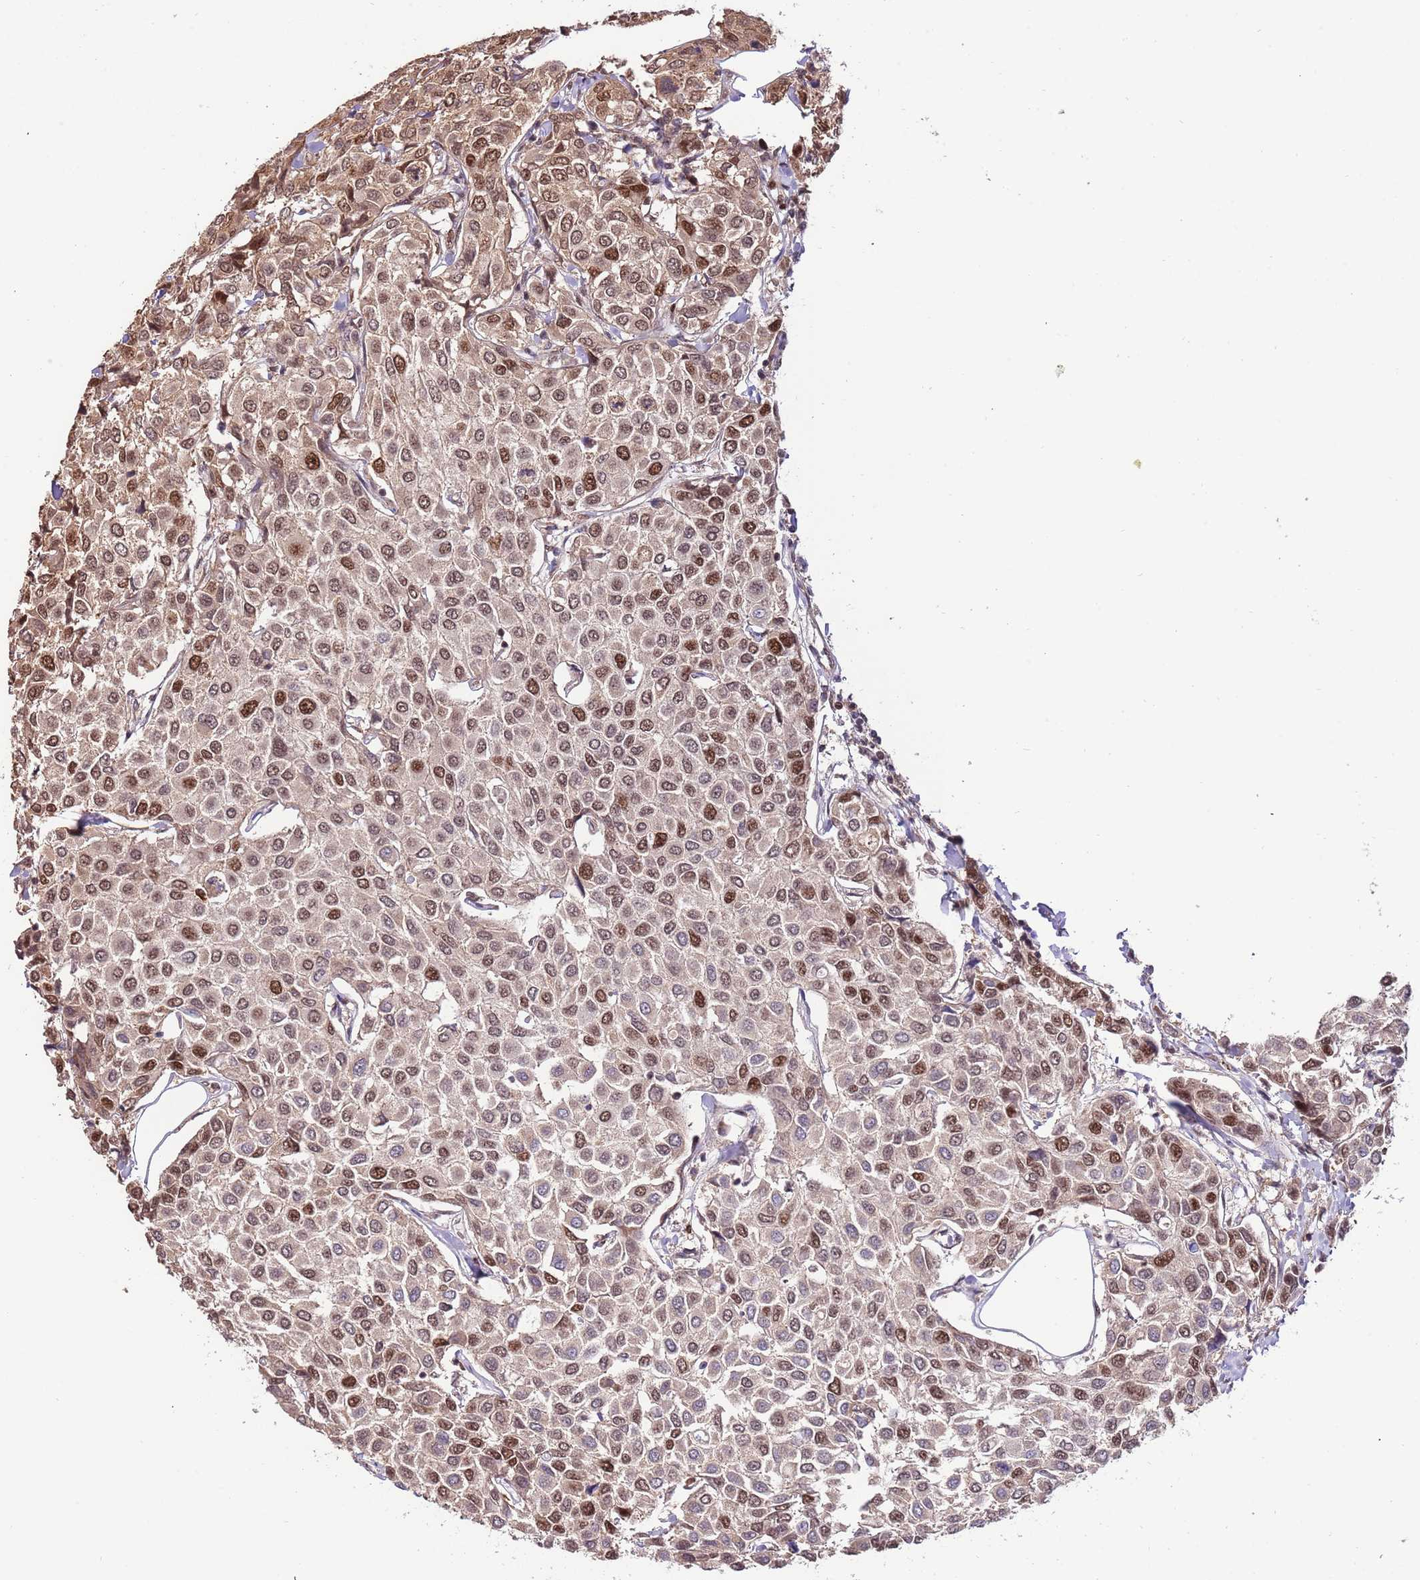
{"staining": {"intensity": "strong", "quantity": "<25%", "location": "nuclear"}, "tissue": "breast cancer", "cell_type": "Tumor cells", "image_type": "cancer", "snomed": [{"axis": "morphology", "description": "Duct carcinoma"}, {"axis": "topography", "description": "Breast"}], "caption": "An image of human breast infiltrating ductal carcinoma stained for a protein shows strong nuclear brown staining in tumor cells. (DAB (3,3'-diaminobenzidine) = brown stain, brightfield microscopy at high magnification).", "gene": "RIF1", "patient": {"sex": "female", "age": 55}}